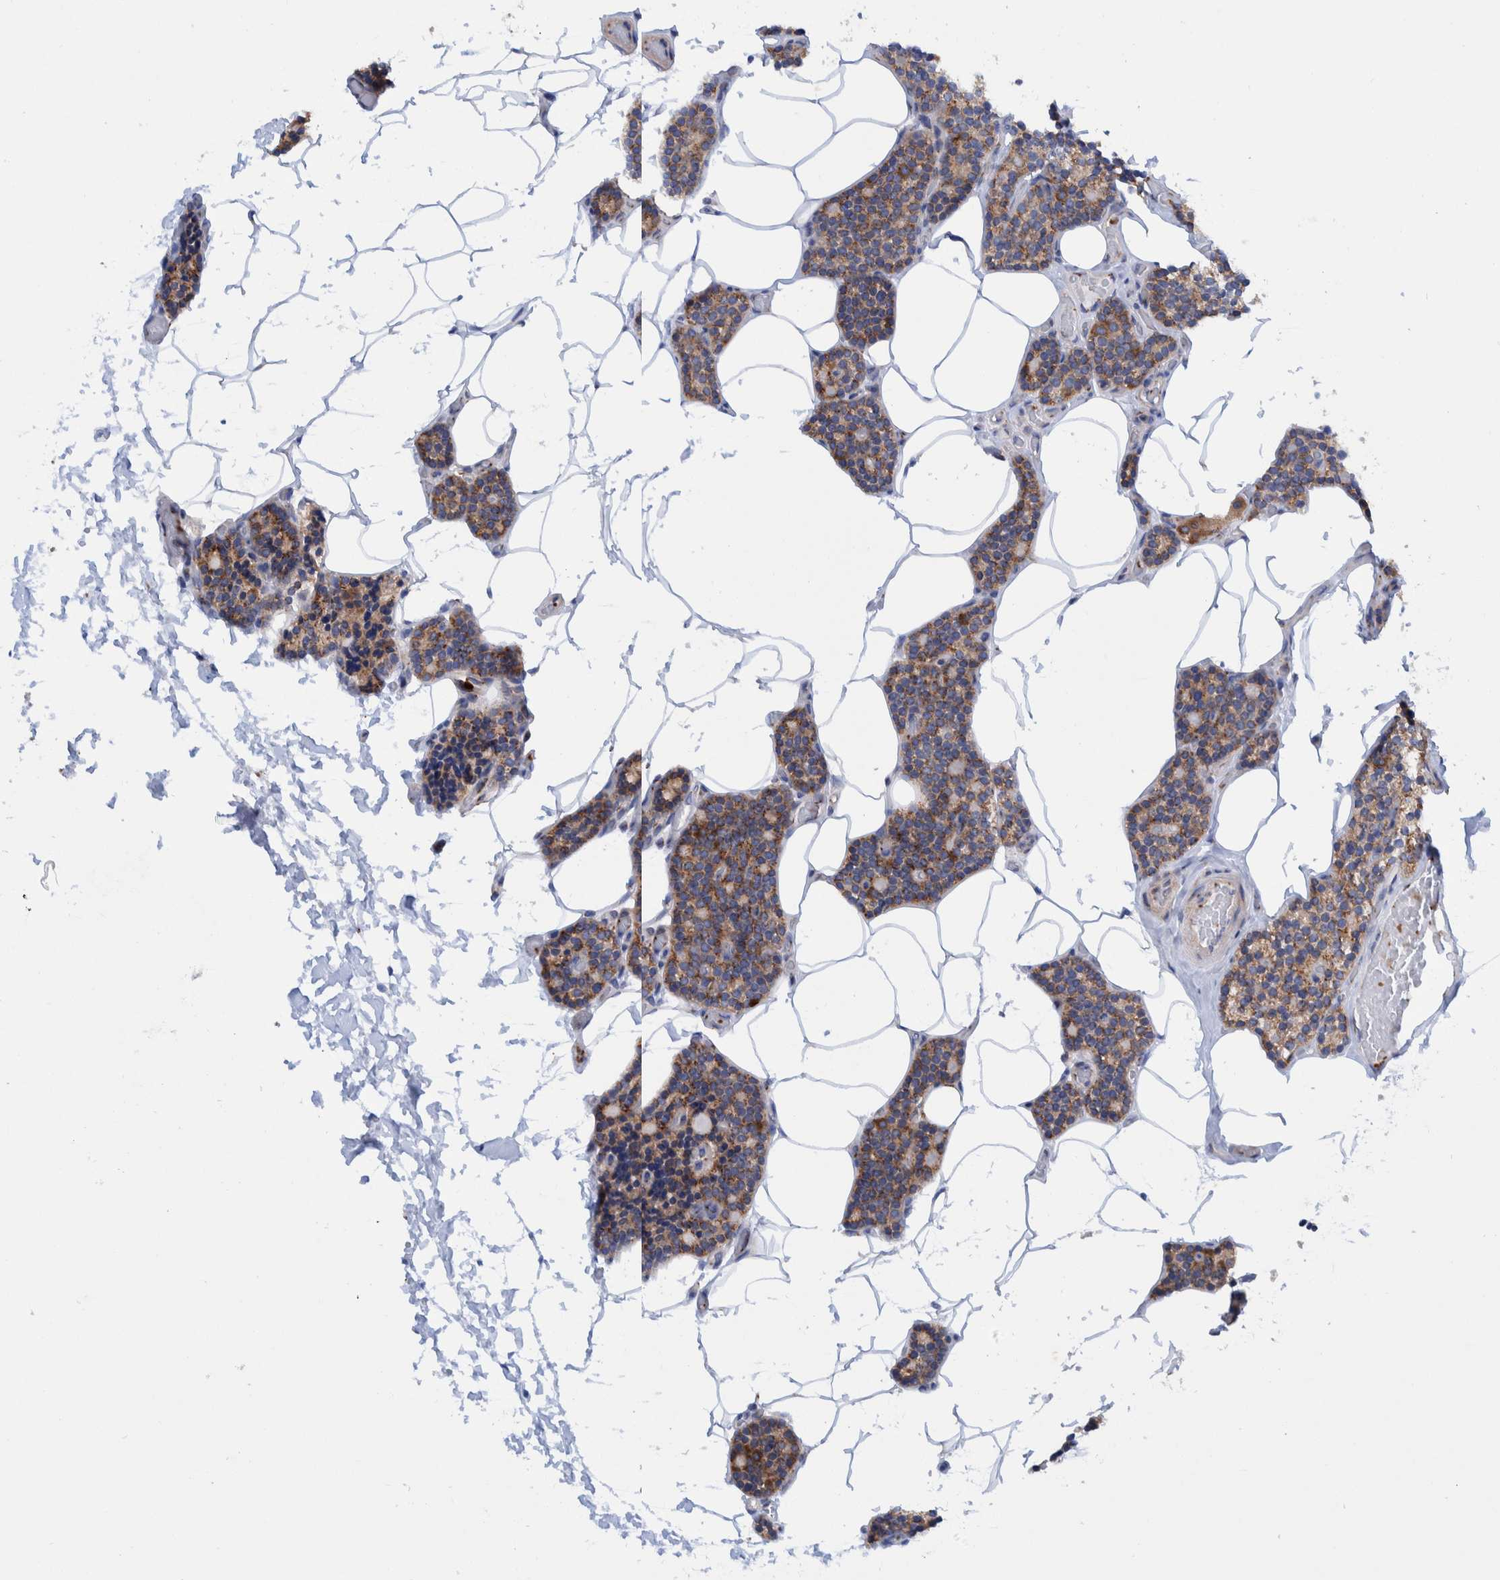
{"staining": {"intensity": "moderate", "quantity": ">75%", "location": "cytoplasmic/membranous"}, "tissue": "parathyroid gland", "cell_type": "Glandular cells", "image_type": "normal", "snomed": [{"axis": "morphology", "description": "Normal tissue, NOS"}, {"axis": "topography", "description": "Parathyroid gland"}], "caption": "A micrograph of human parathyroid gland stained for a protein displays moderate cytoplasmic/membranous brown staining in glandular cells. The staining is performed using DAB brown chromogen to label protein expression. The nuclei are counter-stained blue using hematoxylin.", "gene": "TRIM58", "patient": {"sex": "male", "age": 52}}